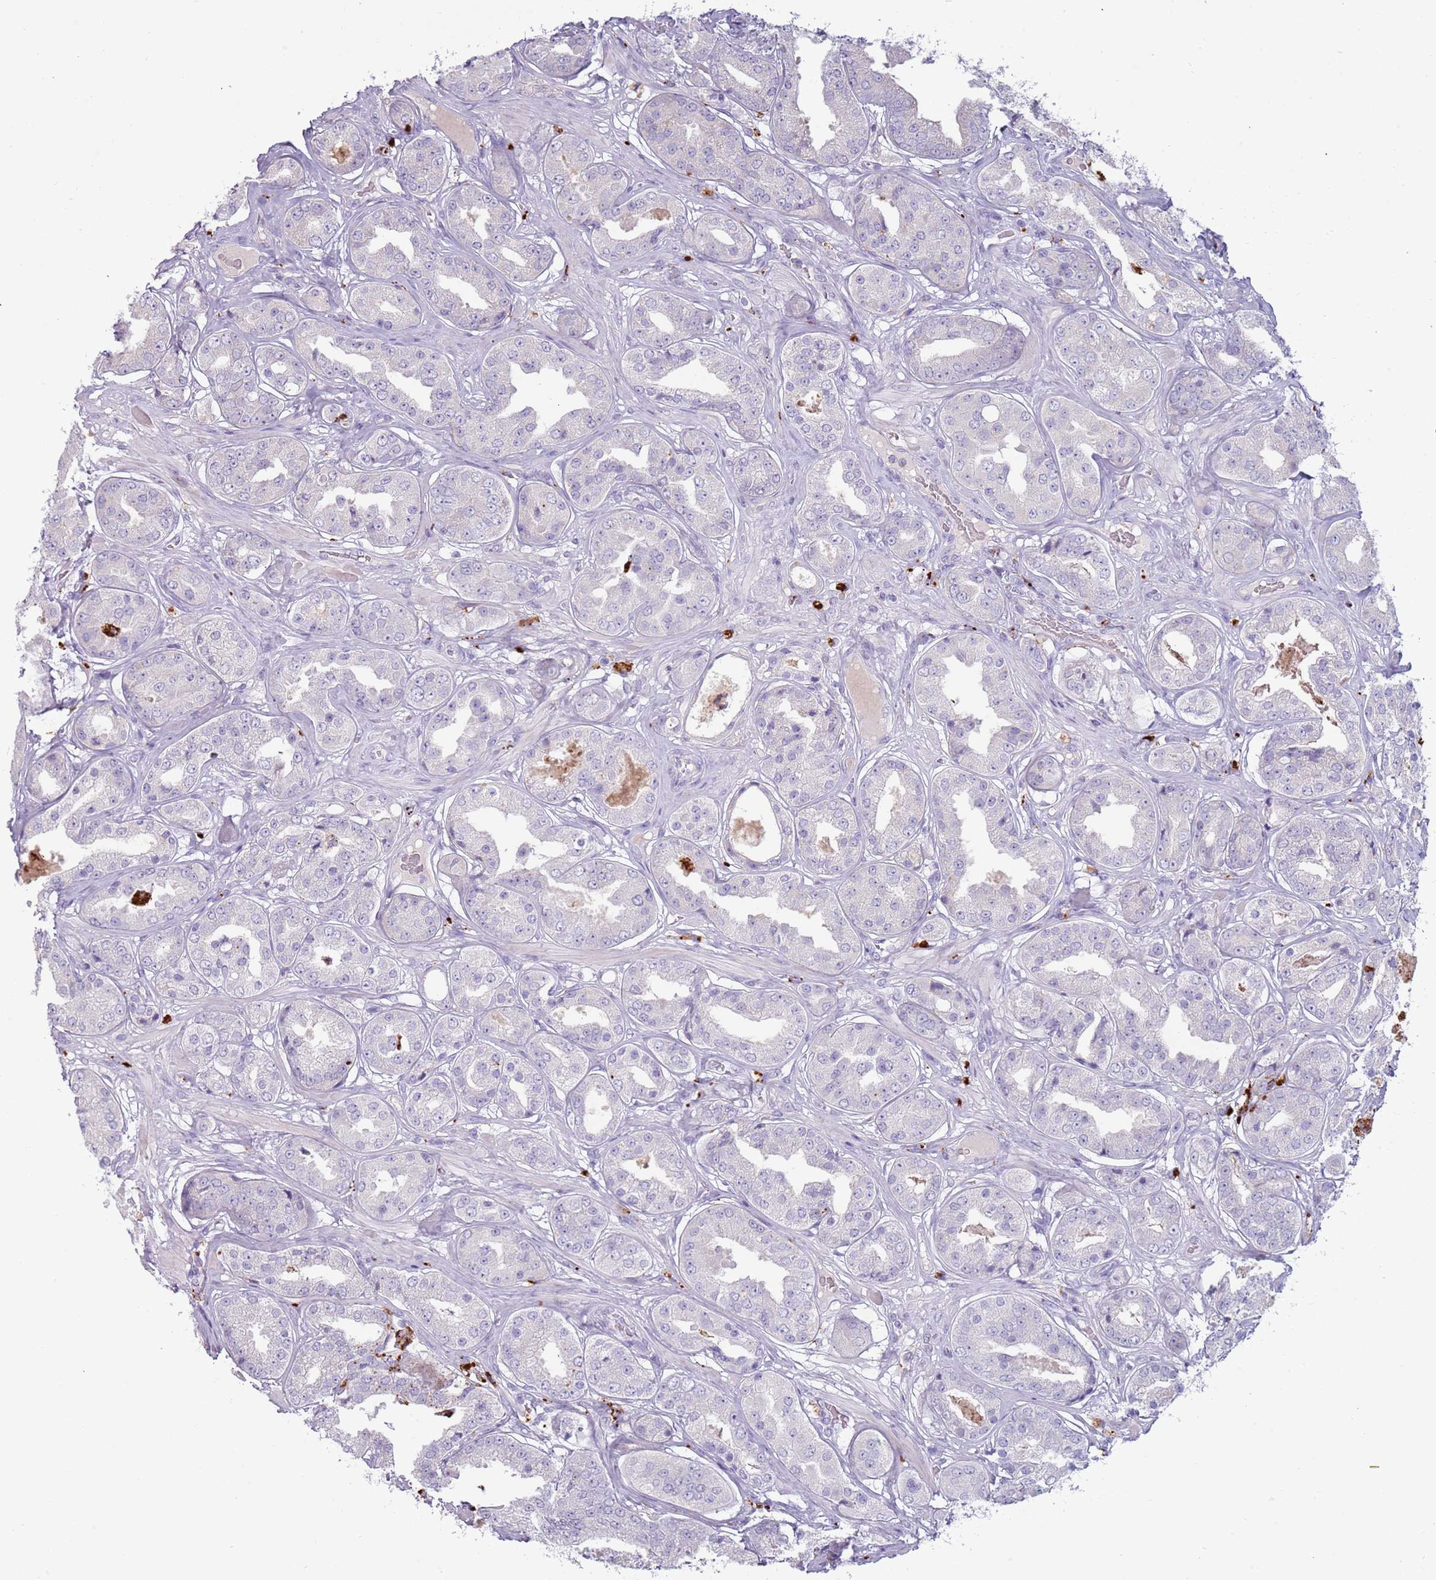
{"staining": {"intensity": "negative", "quantity": "none", "location": "none"}, "tissue": "prostate cancer", "cell_type": "Tumor cells", "image_type": "cancer", "snomed": [{"axis": "morphology", "description": "Adenocarcinoma, High grade"}, {"axis": "topography", "description": "Prostate"}], "caption": "A micrograph of adenocarcinoma (high-grade) (prostate) stained for a protein shows no brown staining in tumor cells.", "gene": "NWD2", "patient": {"sex": "male", "age": 63}}